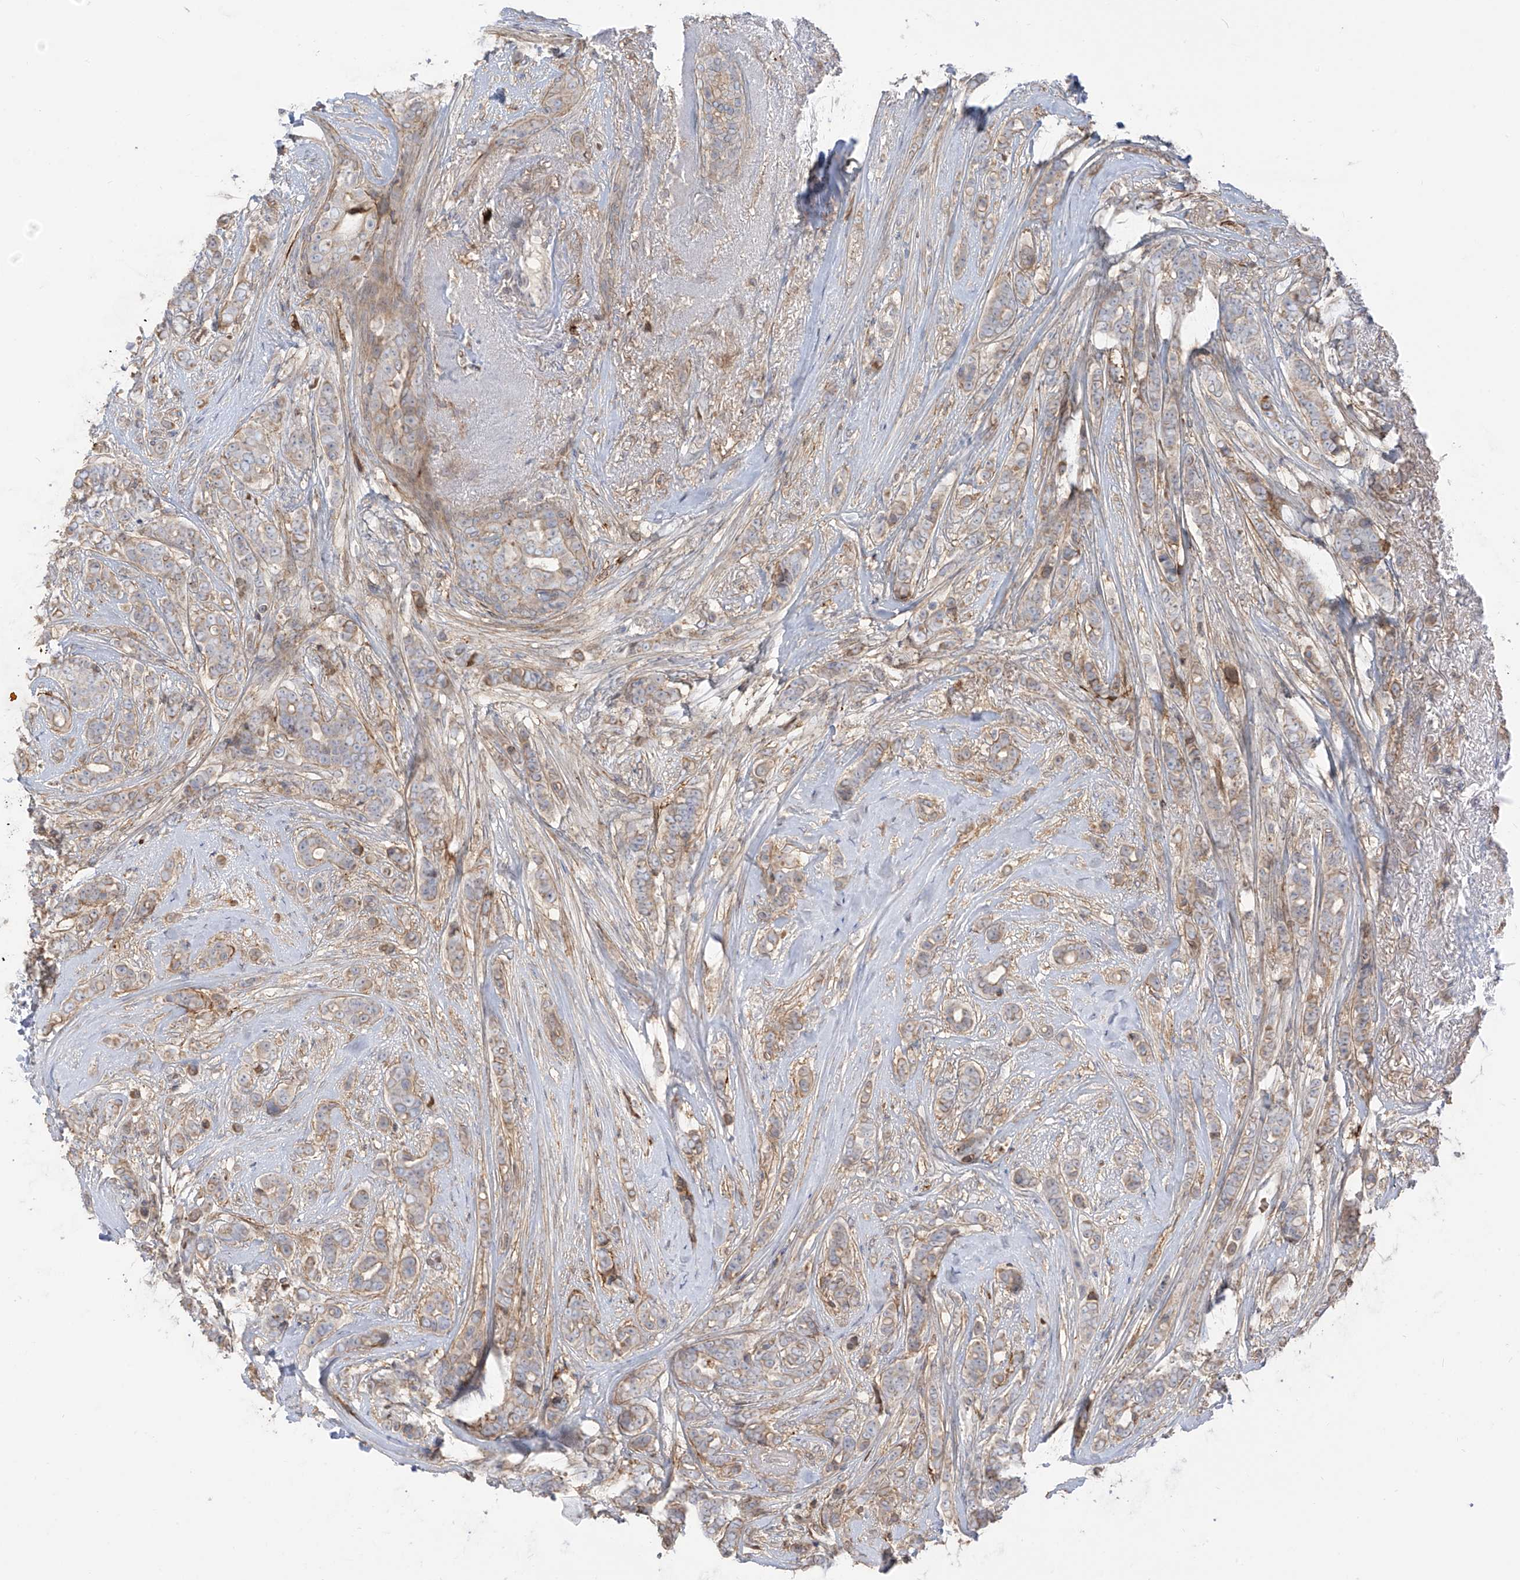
{"staining": {"intensity": "weak", "quantity": "<25%", "location": "cytoplasmic/membranous"}, "tissue": "breast cancer", "cell_type": "Tumor cells", "image_type": "cancer", "snomed": [{"axis": "morphology", "description": "Lobular carcinoma"}, {"axis": "topography", "description": "Breast"}], "caption": "Immunohistochemistry (IHC) photomicrograph of human breast cancer stained for a protein (brown), which demonstrates no expression in tumor cells.", "gene": "ZGRF1", "patient": {"sex": "female", "age": 51}}